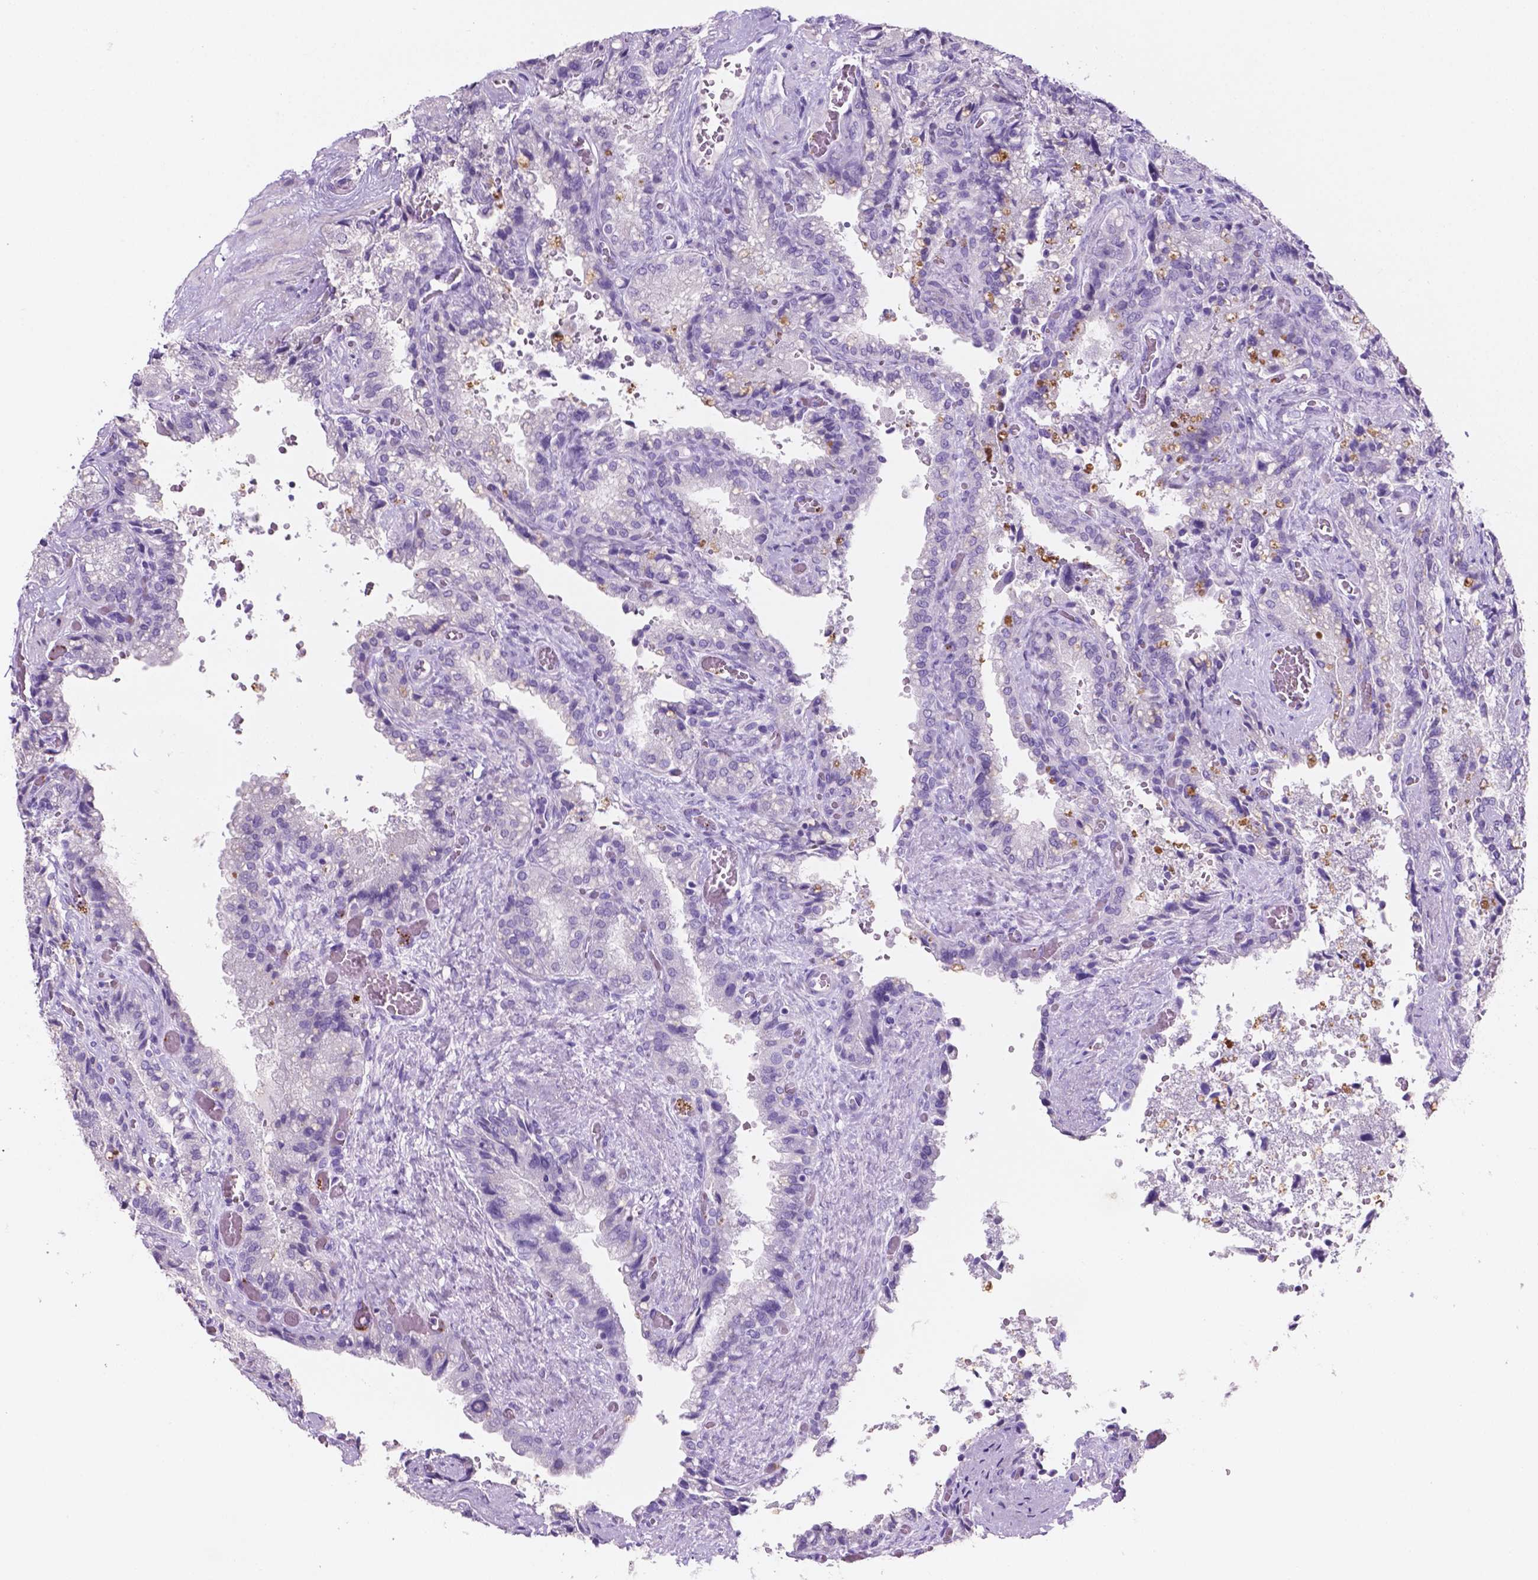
{"staining": {"intensity": "negative", "quantity": "none", "location": "none"}, "tissue": "seminal vesicle", "cell_type": "Glandular cells", "image_type": "normal", "snomed": [{"axis": "morphology", "description": "Normal tissue, NOS"}, {"axis": "topography", "description": "Seminal veicle"}], "caption": "IHC of unremarkable seminal vesicle exhibits no staining in glandular cells.", "gene": "EBLN2", "patient": {"sex": "male", "age": 57}}